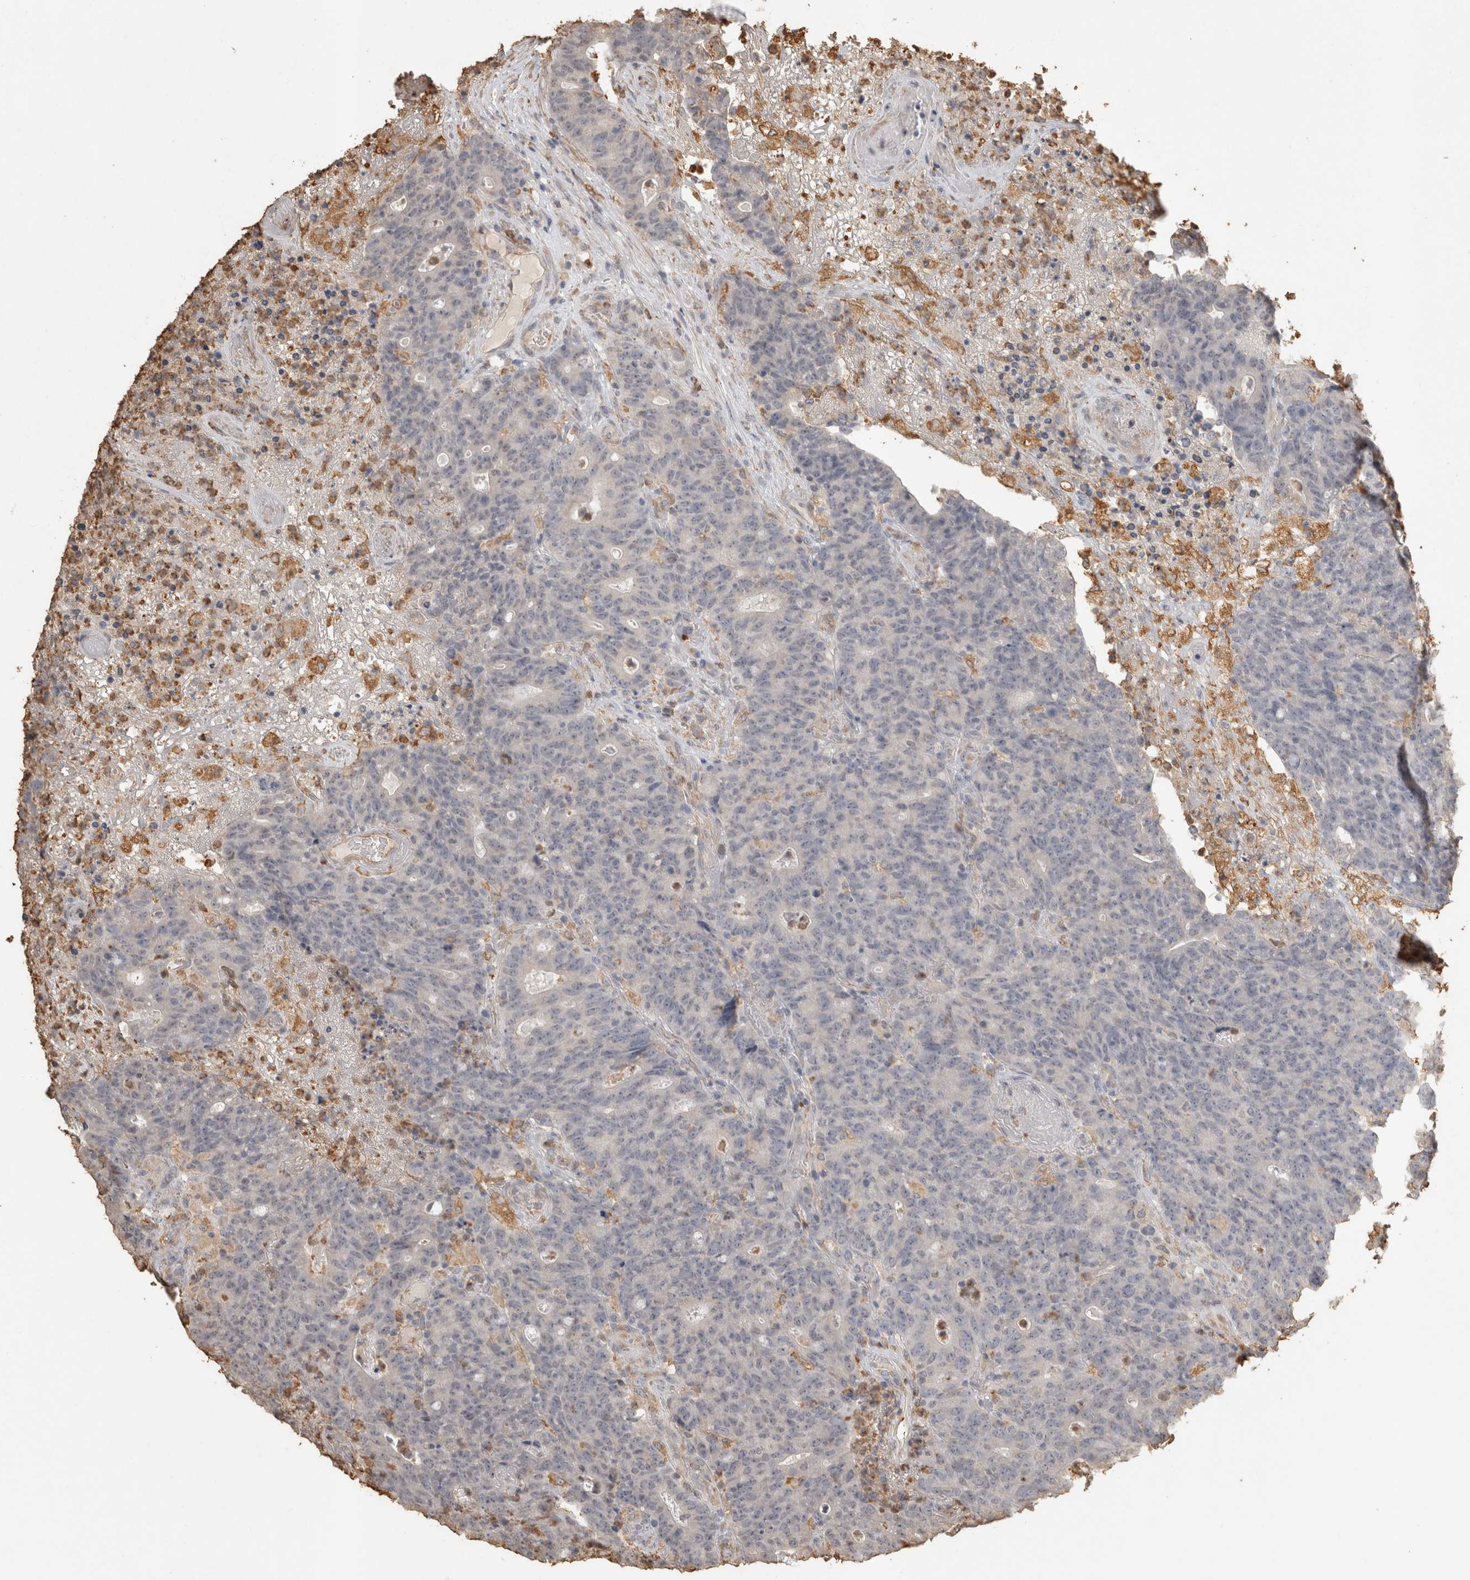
{"staining": {"intensity": "negative", "quantity": "none", "location": "none"}, "tissue": "colorectal cancer", "cell_type": "Tumor cells", "image_type": "cancer", "snomed": [{"axis": "morphology", "description": "Normal tissue, NOS"}, {"axis": "morphology", "description": "Adenocarcinoma, NOS"}, {"axis": "topography", "description": "Colon"}], "caption": "Colorectal cancer was stained to show a protein in brown. There is no significant staining in tumor cells.", "gene": "REPS2", "patient": {"sex": "female", "age": 75}}